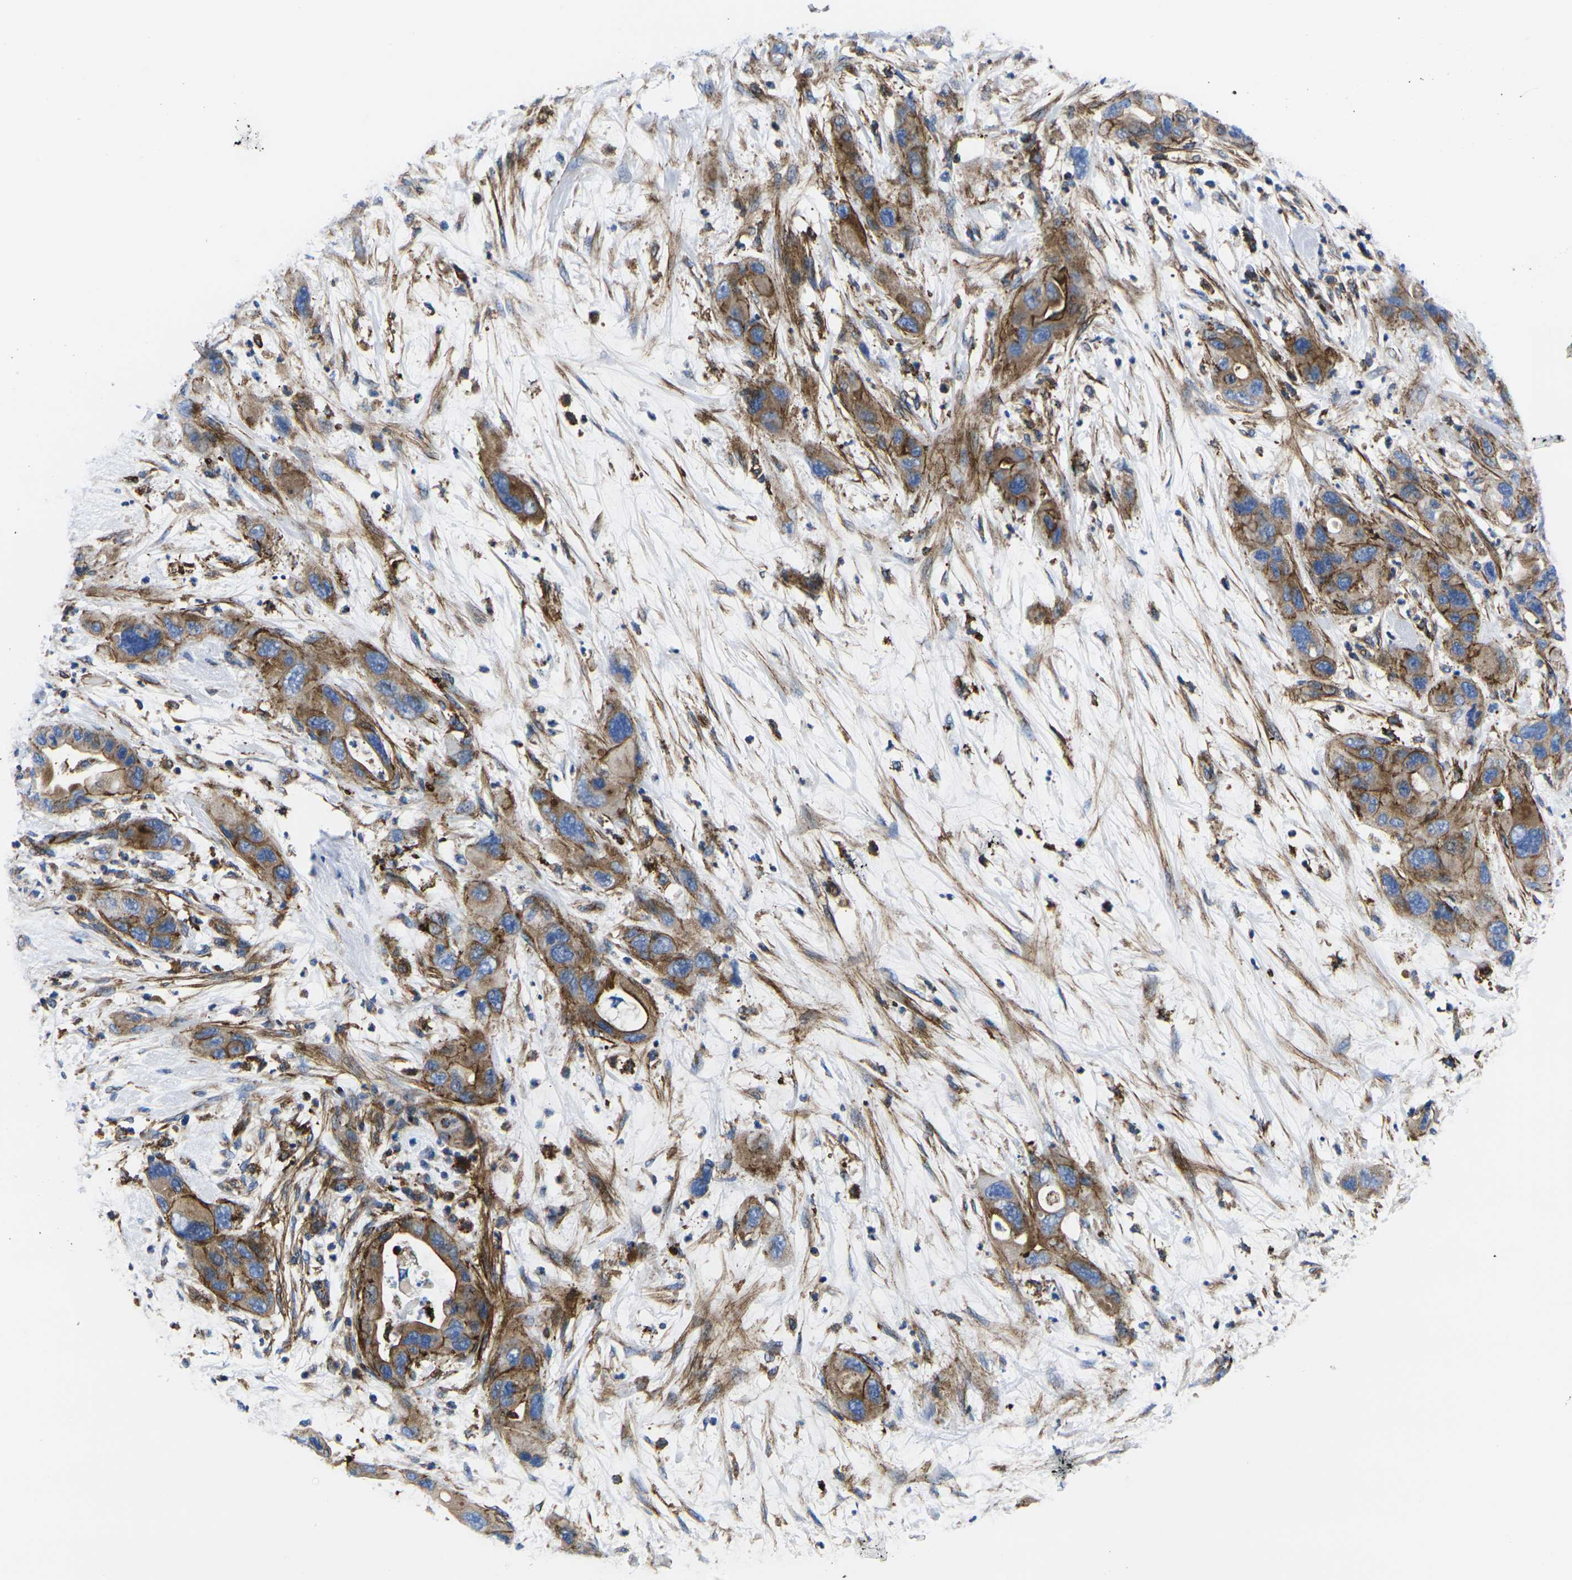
{"staining": {"intensity": "moderate", "quantity": ">75%", "location": "cytoplasmic/membranous"}, "tissue": "pancreatic cancer", "cell_type": "Tumor cells", "image_type": "cancer", "snomed": [{"axis": "morphology", "description": "Adenocarcinoma, NOS"}, {"axis": "topography", "description": "Pancreas"}], "caption": "Adenocarcinoma (pancreatic) was stained to show a protein in brown. There is medium levels of moderate cytoplasmic/membranous expression in approximately >75% of tumor cells. (DAB IHC, brown staining for protein, blue staining for nuclei).", "gene": "GPR4", "patient": {"sex": "female", "age": 71}}